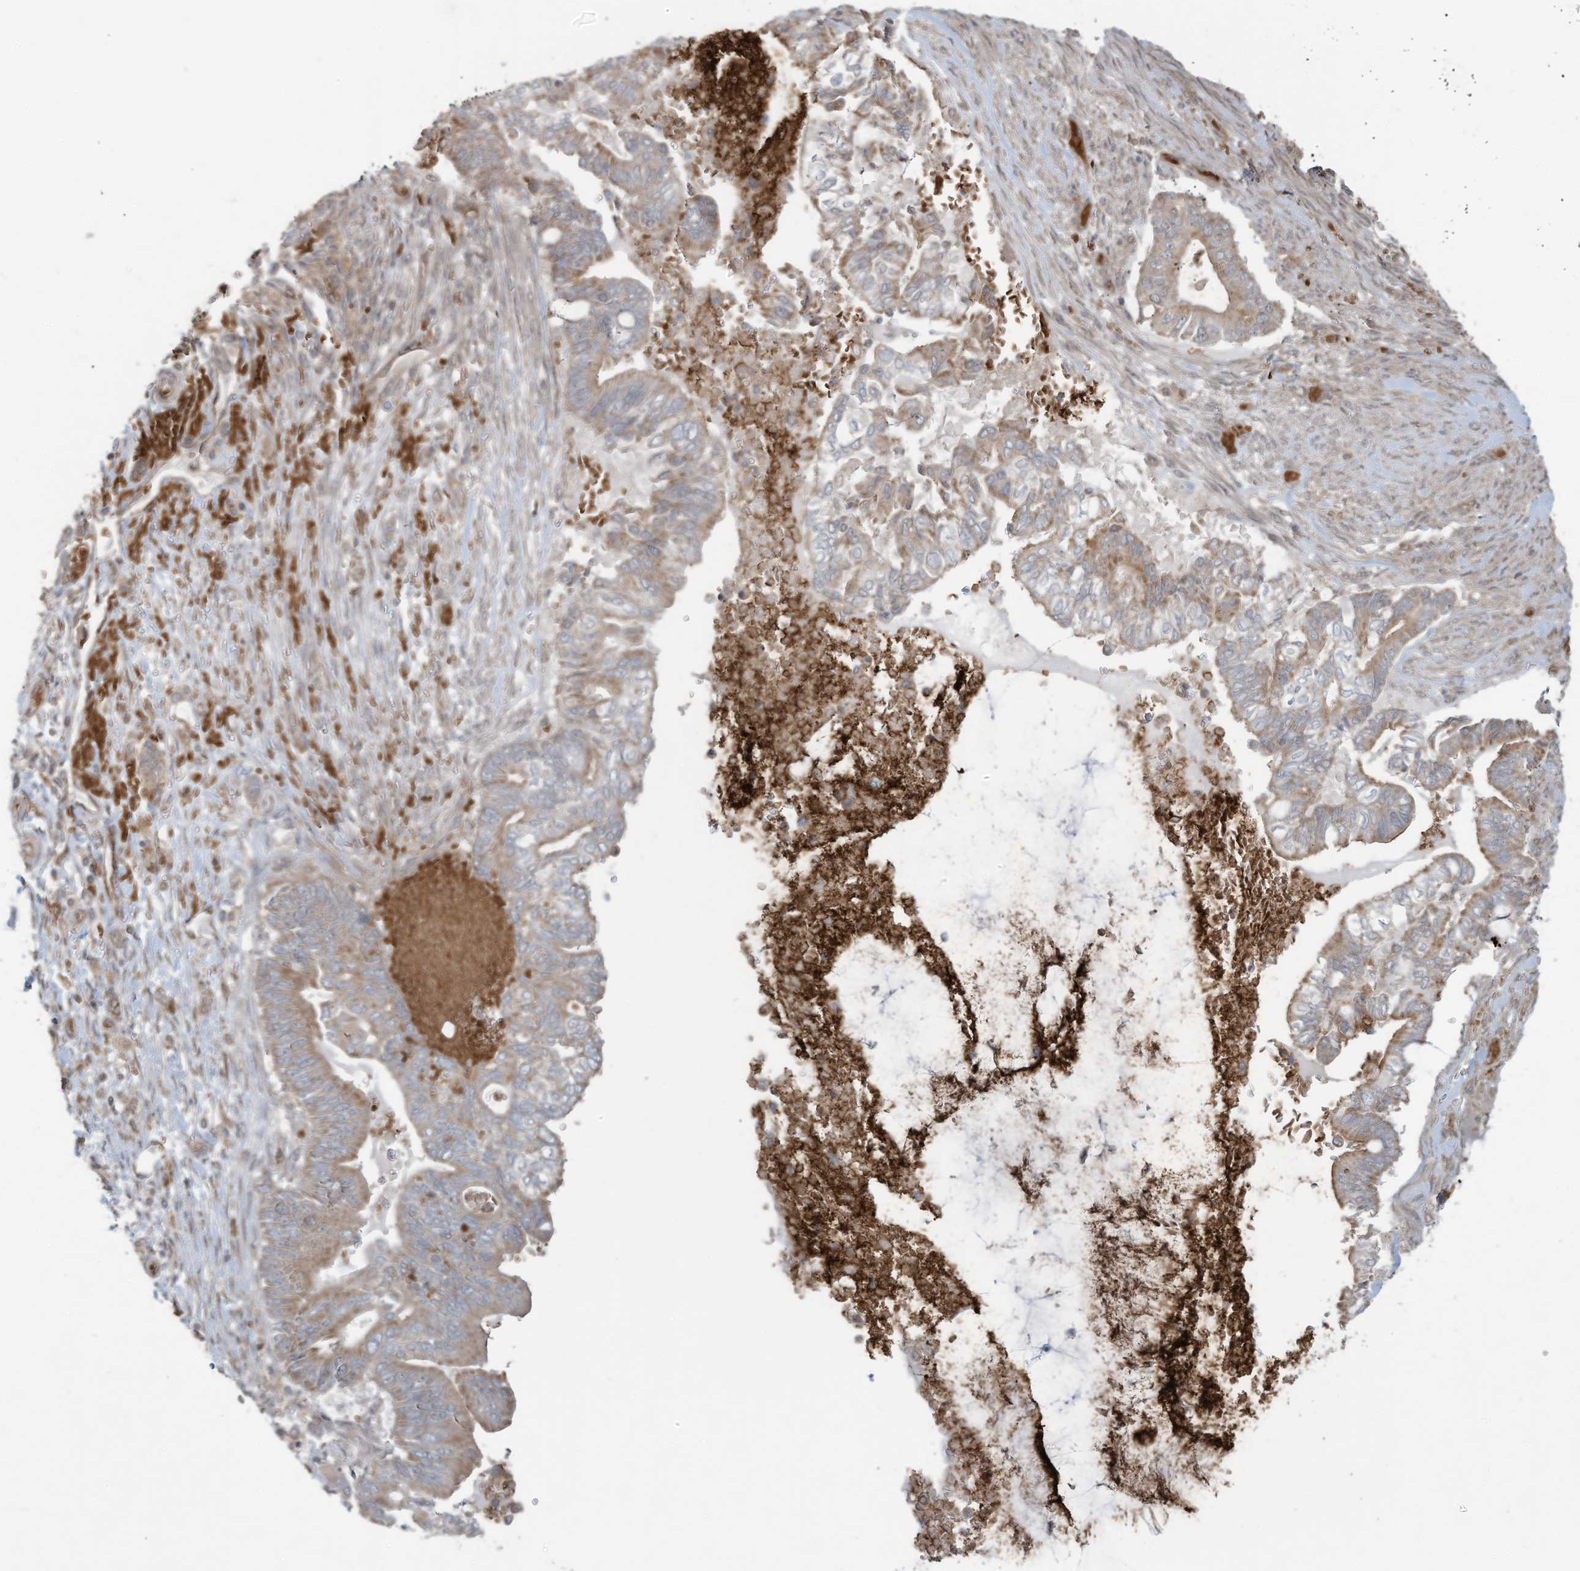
{"staining": {"intensity": "moderate", "quantity": "25%-75%", "location": "cytoplasmic/membranous"}, "tissue": "pancreatic cancer", "cell_type": "Tumor cells", "image_type": "cancer", "snomed": [{"axis": "morphology", "description": "Adenocarcinoma, NOS"}, {"axis": "topography", "description": "Pancreas"}], "caption": "Immunohistochemical staining of pancreatic cancer (adenocarcinoma) shows medium levels of moderate cytoplasmic/membranous positivity in approximately 25%-75% of tumor cells. (DAB = brown stain, brightfield microscopy at high magnification).", "gene": "ERI2", "patient": {"sex": "male", "age": 68}}